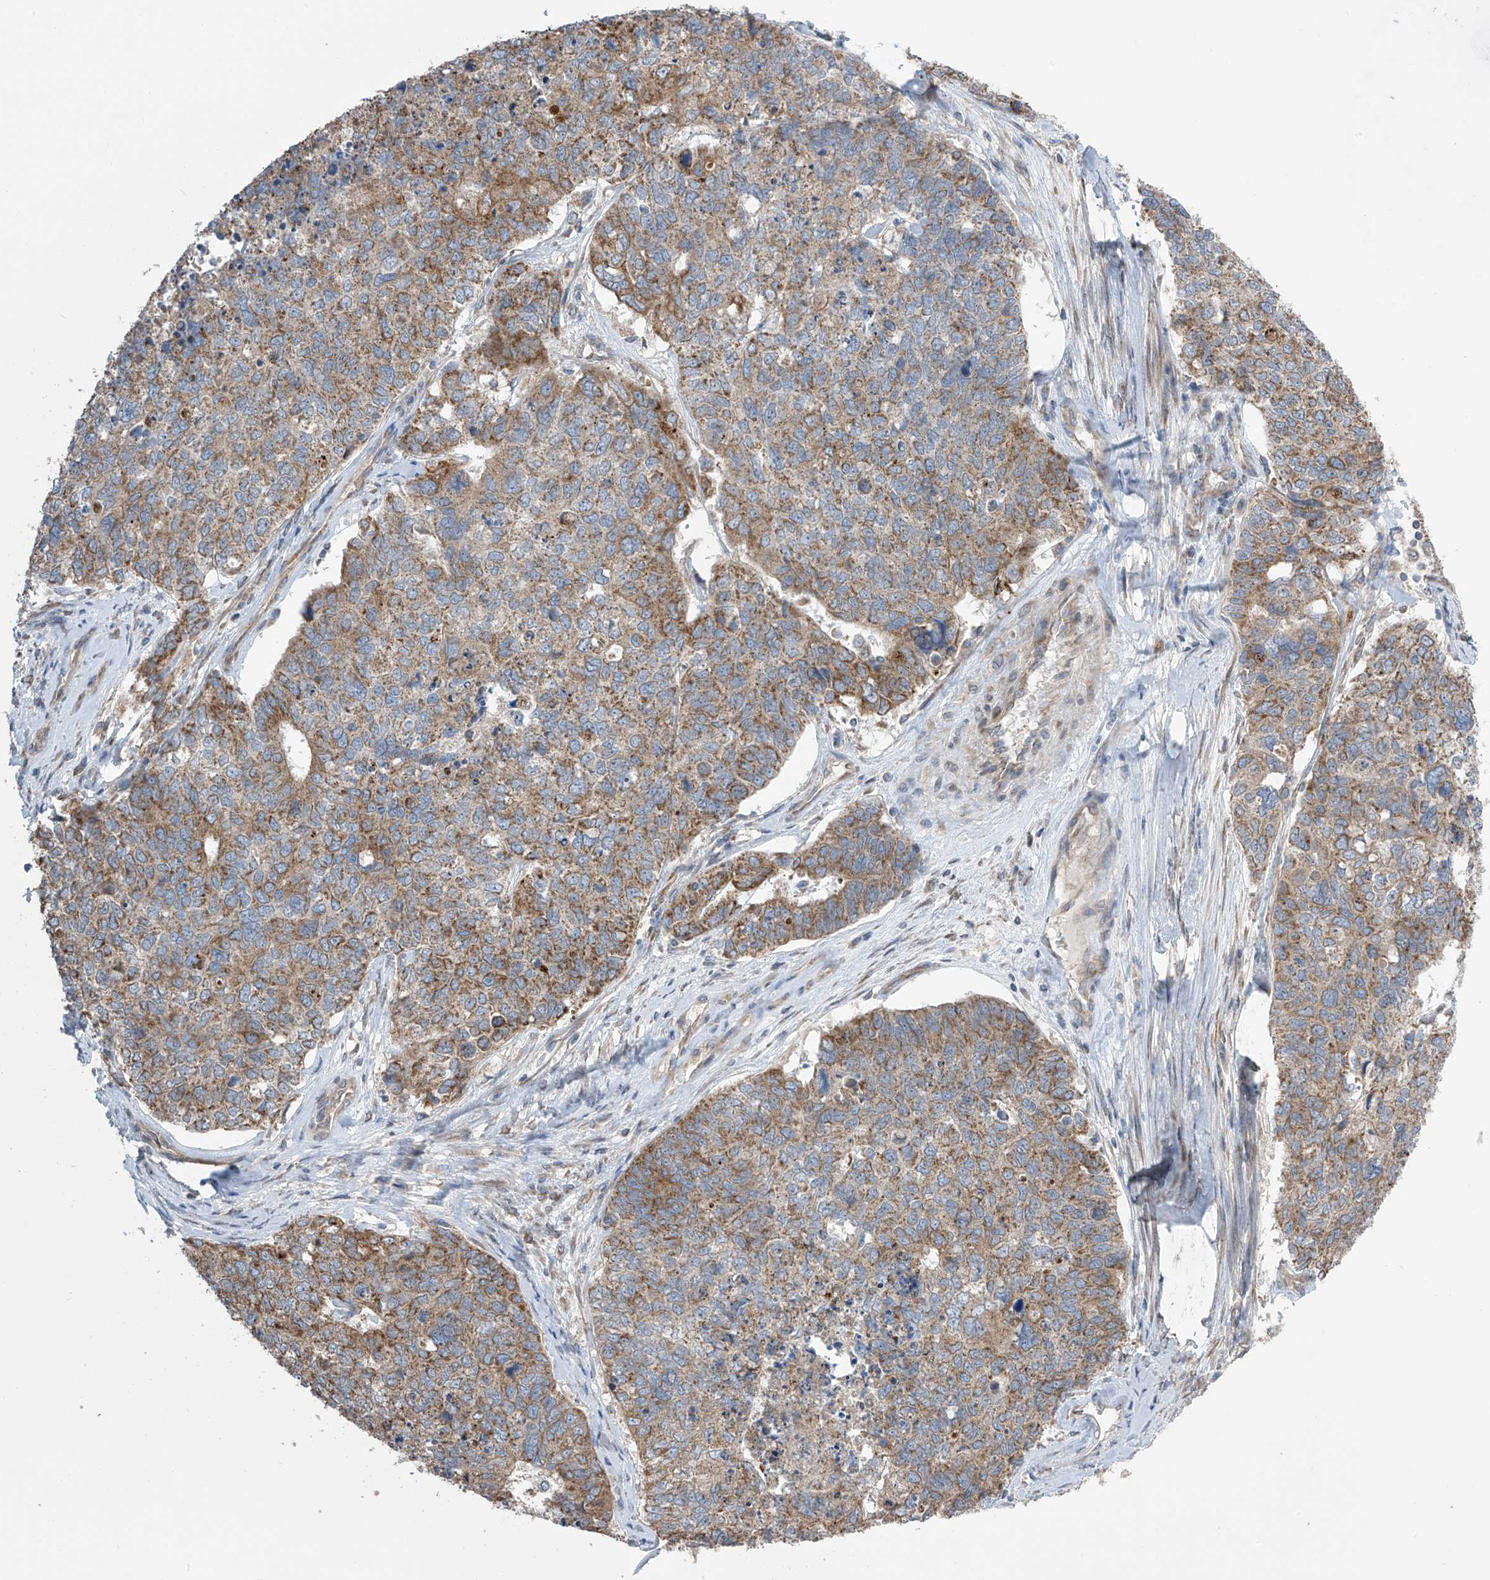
{"staining": {"intensity": "moderate", "quantity": ">75%", "location": "cytoplasmic/membranous"}, "tissue": "cervical cancer", "cell_type": "Tumor cells", "image_type": "cancer", "snomed": [{"axis": "morphology", "description": "Squamous cell carcinoma, NOS"}, {"axis": "topography", "description": "Cervix"}], "caption": "This micrograph reveals IHC staining of human cervical cancer, with medium moderate cytoplasmic/membranous positivity in about >75% of tumor cells.", "gene": "PNPT1", "patient": {"sex": "female", "age": 63}}